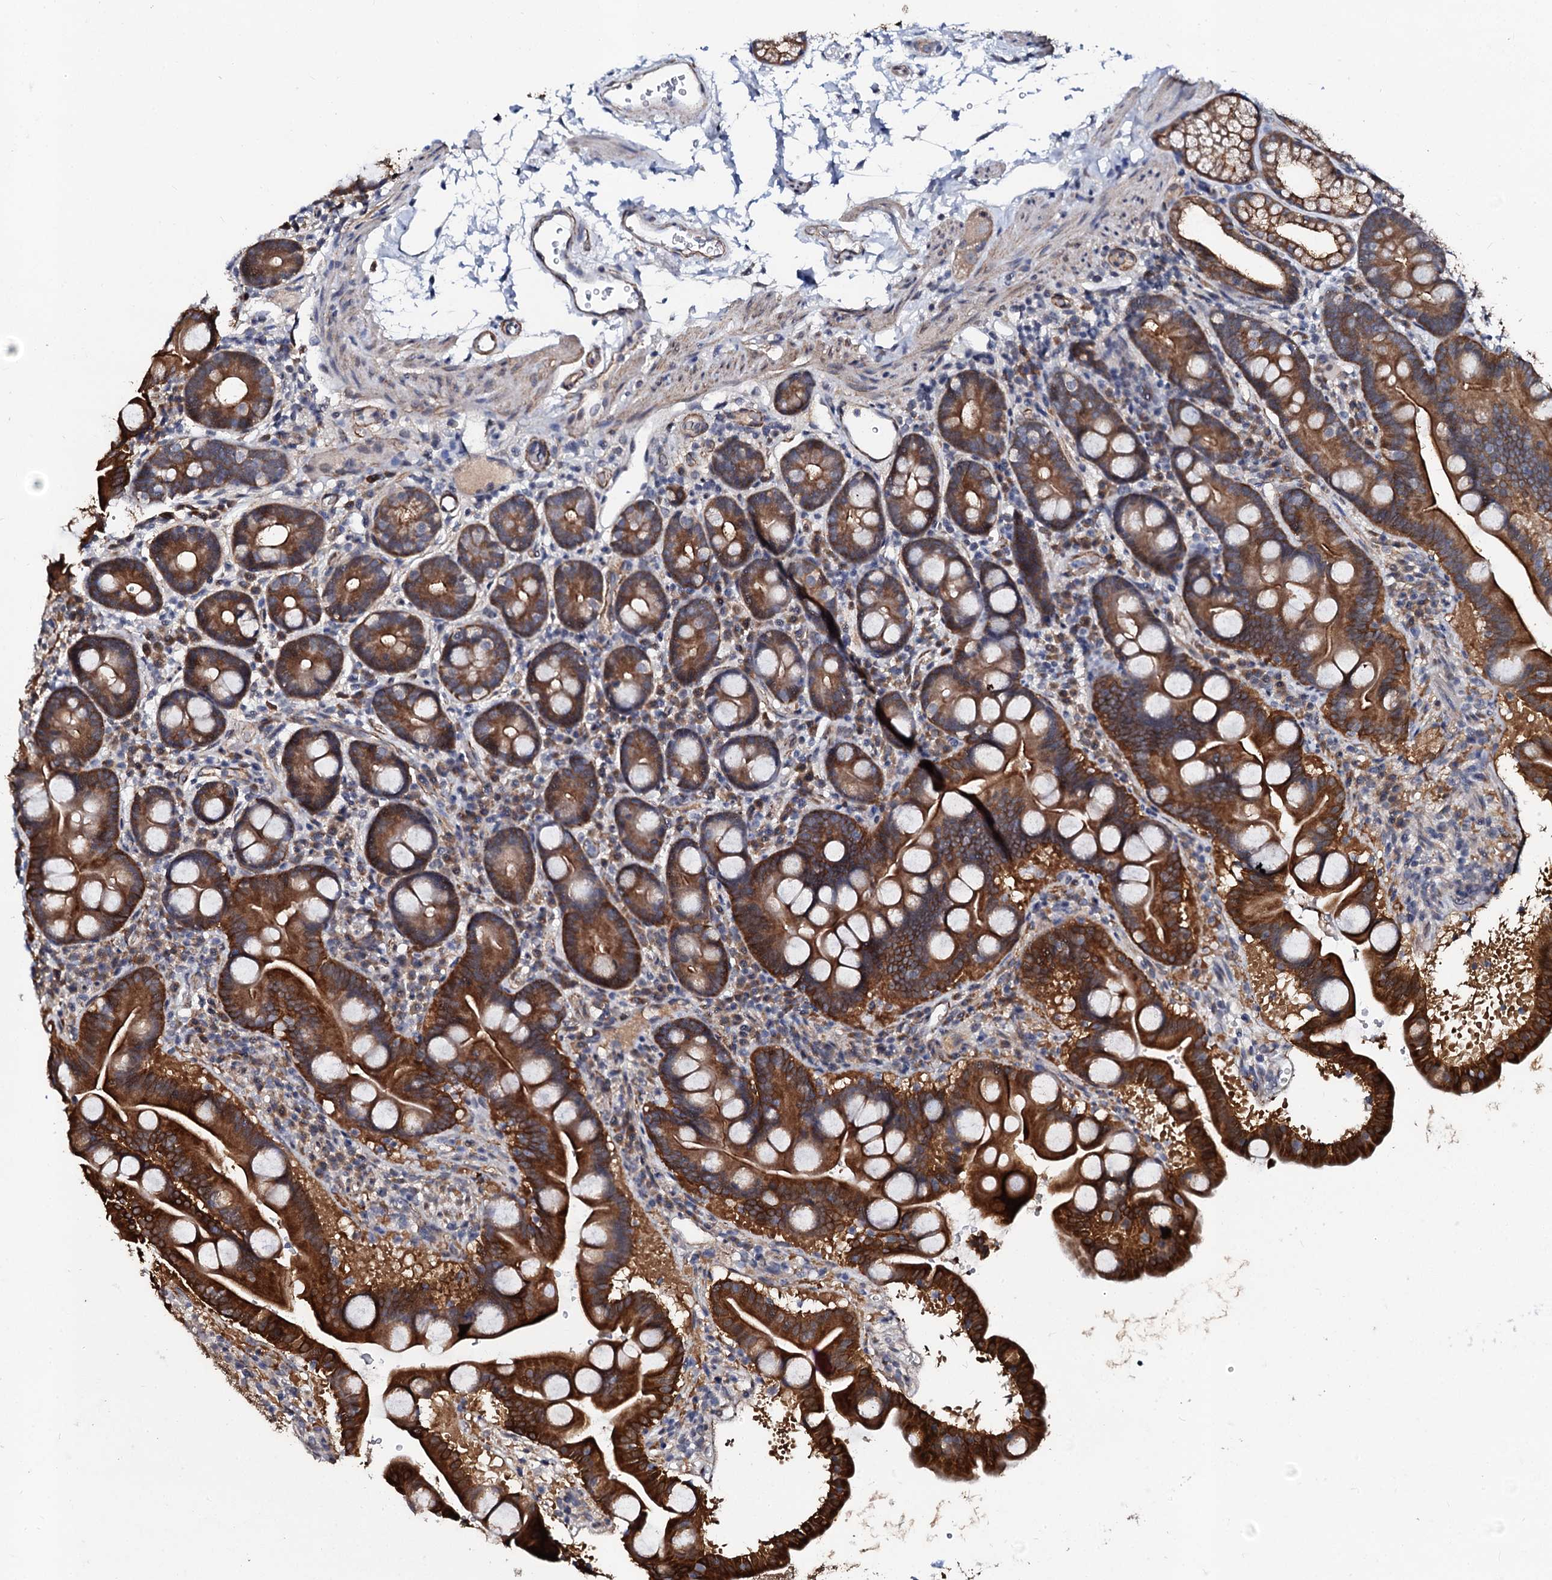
{"staining": {"intensity": "strong", "quantity": ">75%", "location": "cytoplasmic/membranous"}, "tissue": "duodenum", "cell_type": "Glandular cells", "image_type": "normal", "snomed": [{"axis": "morphology", "description": "Normal tissue, NOS"}, {"axis": "topography", "description": "Duodenum"}], "caption": "Protein expression analysis of unremarkable duodenum shows strong cytoplasmic/membranous staining in about >75% of glandular cells.", "gene": "GPR176", "patient": {"sex": "male", "age": 54}}